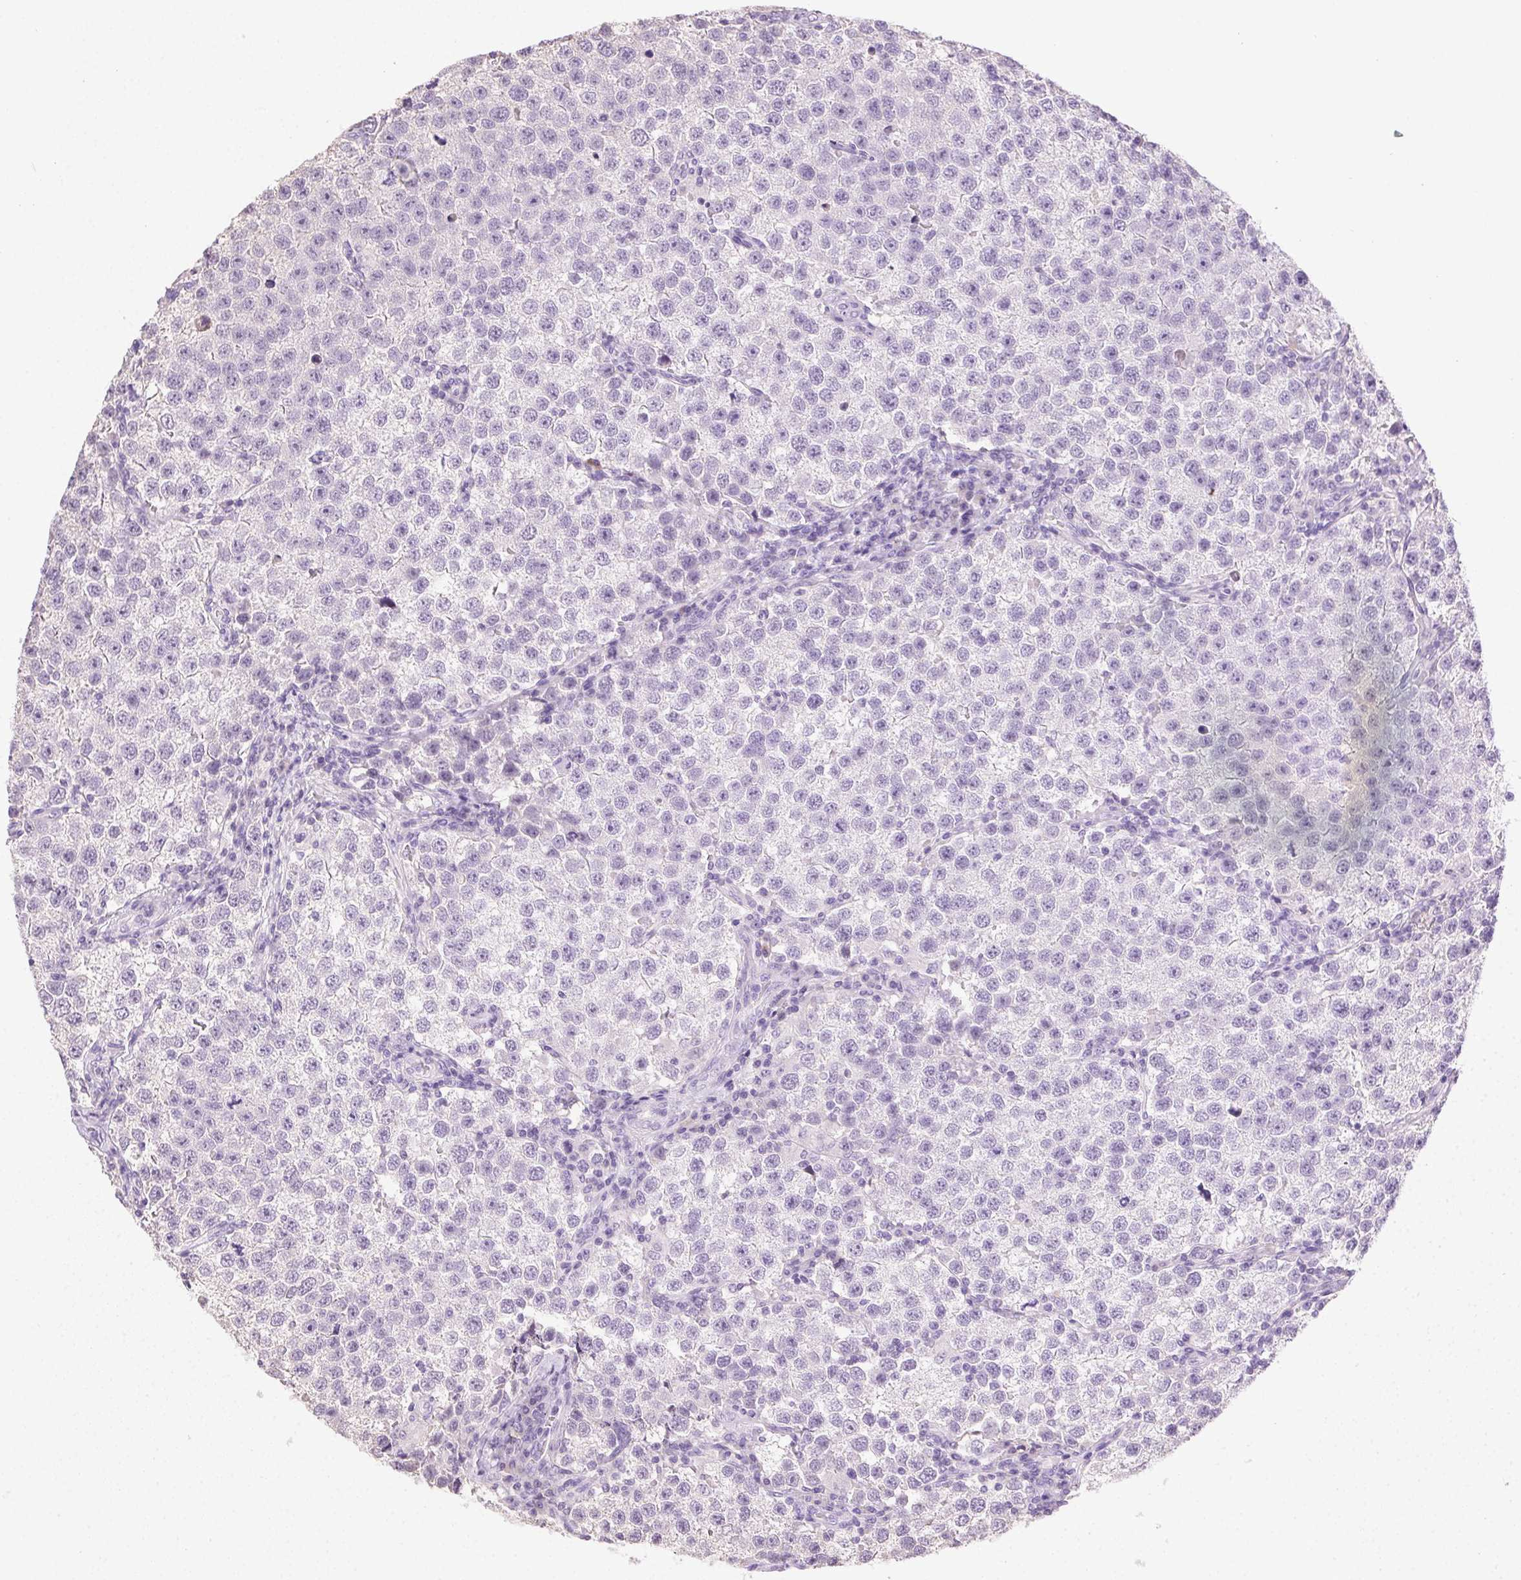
{"staining": {"intensity": "negative", "quantity": "none", "location": "none"}, "tissue": "testis cancer", "cell_type": "Tumor cells", "image_type": "cancer", "snomed": [{"axis": "morphology", "description": "Seminoma, NOS"}, {"axis": "topography", "description": "Testis"}], "caption": "High magnification brightfield microscopy of seminoma (testis) stained with DAB (brown) and counterstained with hematoxylin (blue): tumor cells show no significant positivity. (DAB (3,3'-diaminobenzidine) IHC with hematoxylin counter stain).", "gene": "SYCE2", "patient": {"sex": "male", "age": 37}}